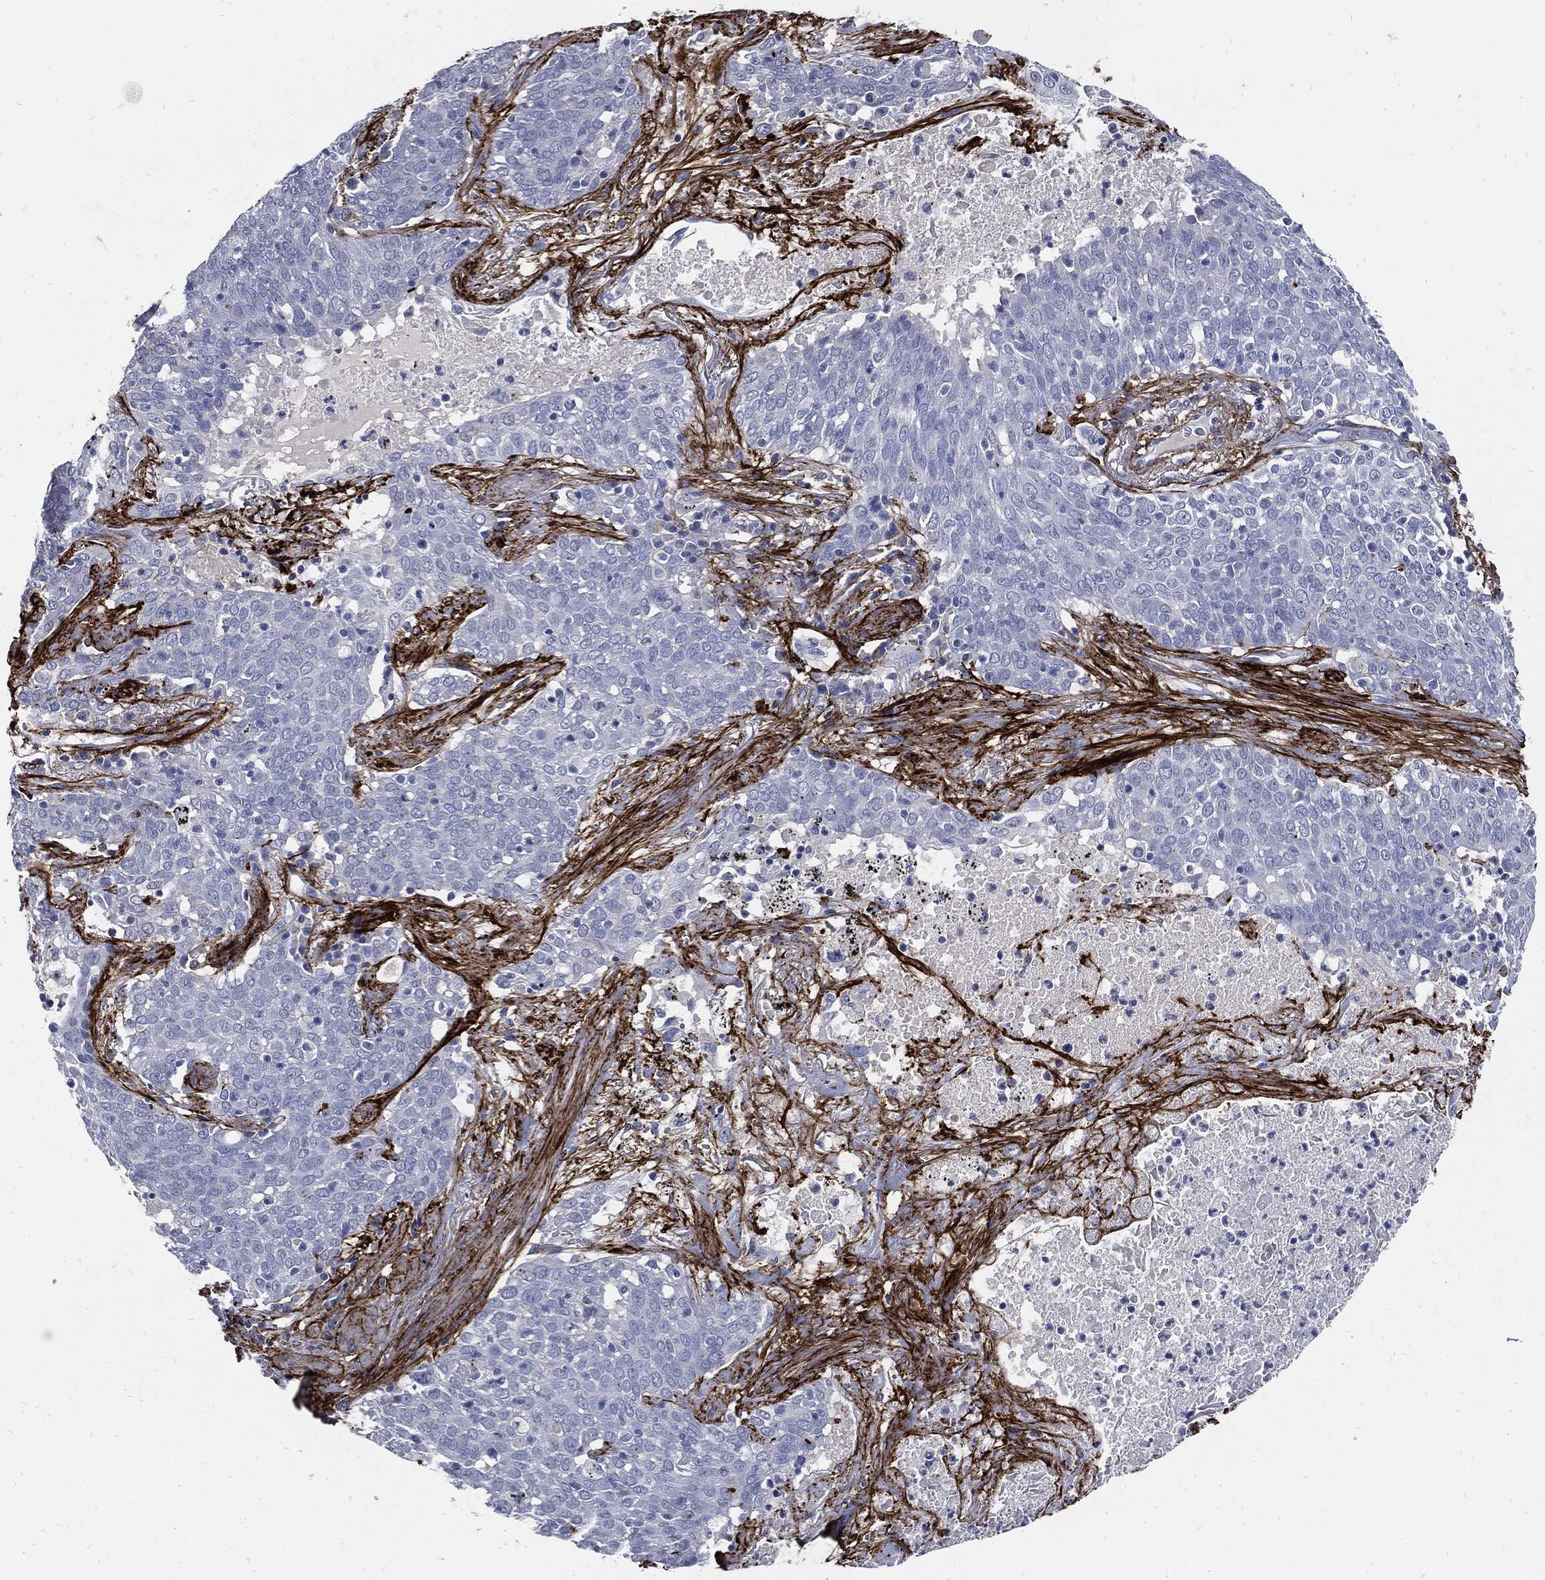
{"staining": {"intensity": "negative", "quantity": "none", "location": "none"}, "tissue": "lung cancer", "cell_type": "Tumor cells", "image_type": "cancer", "snomed": [{"axis": "morphology", "description": "Squamous cell carcinoma, NOS"}, {"axis": "topography", "description": "Lung"}], "caption": "This is an IHC photomicrograph of human lung cancer. There is no expression in tumor cells.", "gene": "FBN1", "patient": {"sex": "male", "age": 82}}